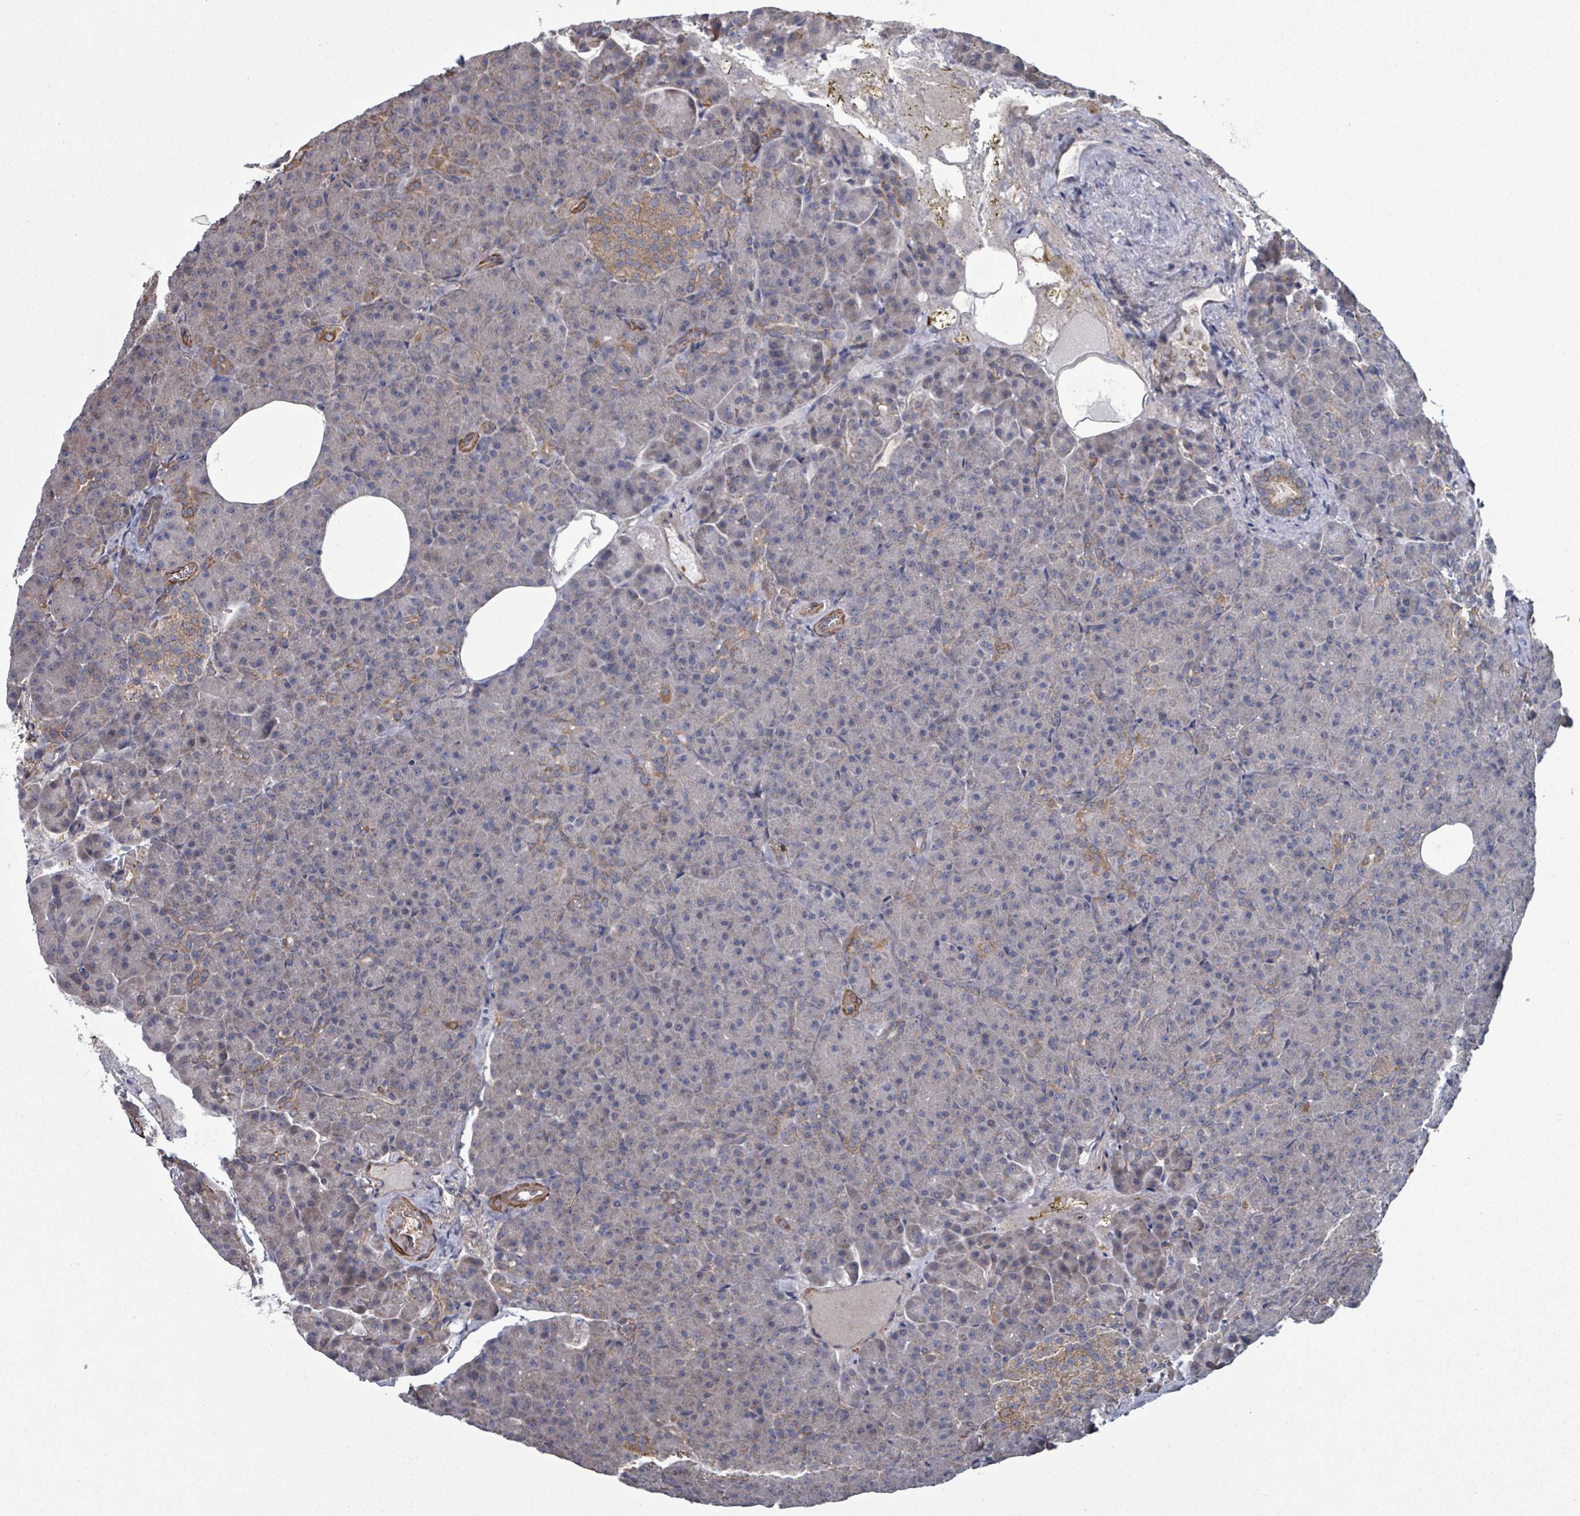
{"staining": {"intensity": "moderate", "quantity": "<25%", "location": "cytoplasmic/membranous"}, "tissue": "pancreas", "cell_type": "Exocrine glandular cells", "image_type": "normal", "snomed": [{"axis": "morphology", "description": "Normal tissue, NOS"}, {"axis": "topography", "description": "Pancreas"}], "caption": "This micrograph displays immunohistochemistry staining of benign pancreas, with low moderate cytoplasmic/membranous positivity in approximately <25% of exocrine glandular cells.", "gene": "ADCK1", "patient": {"sex": "female", "age": 74}}